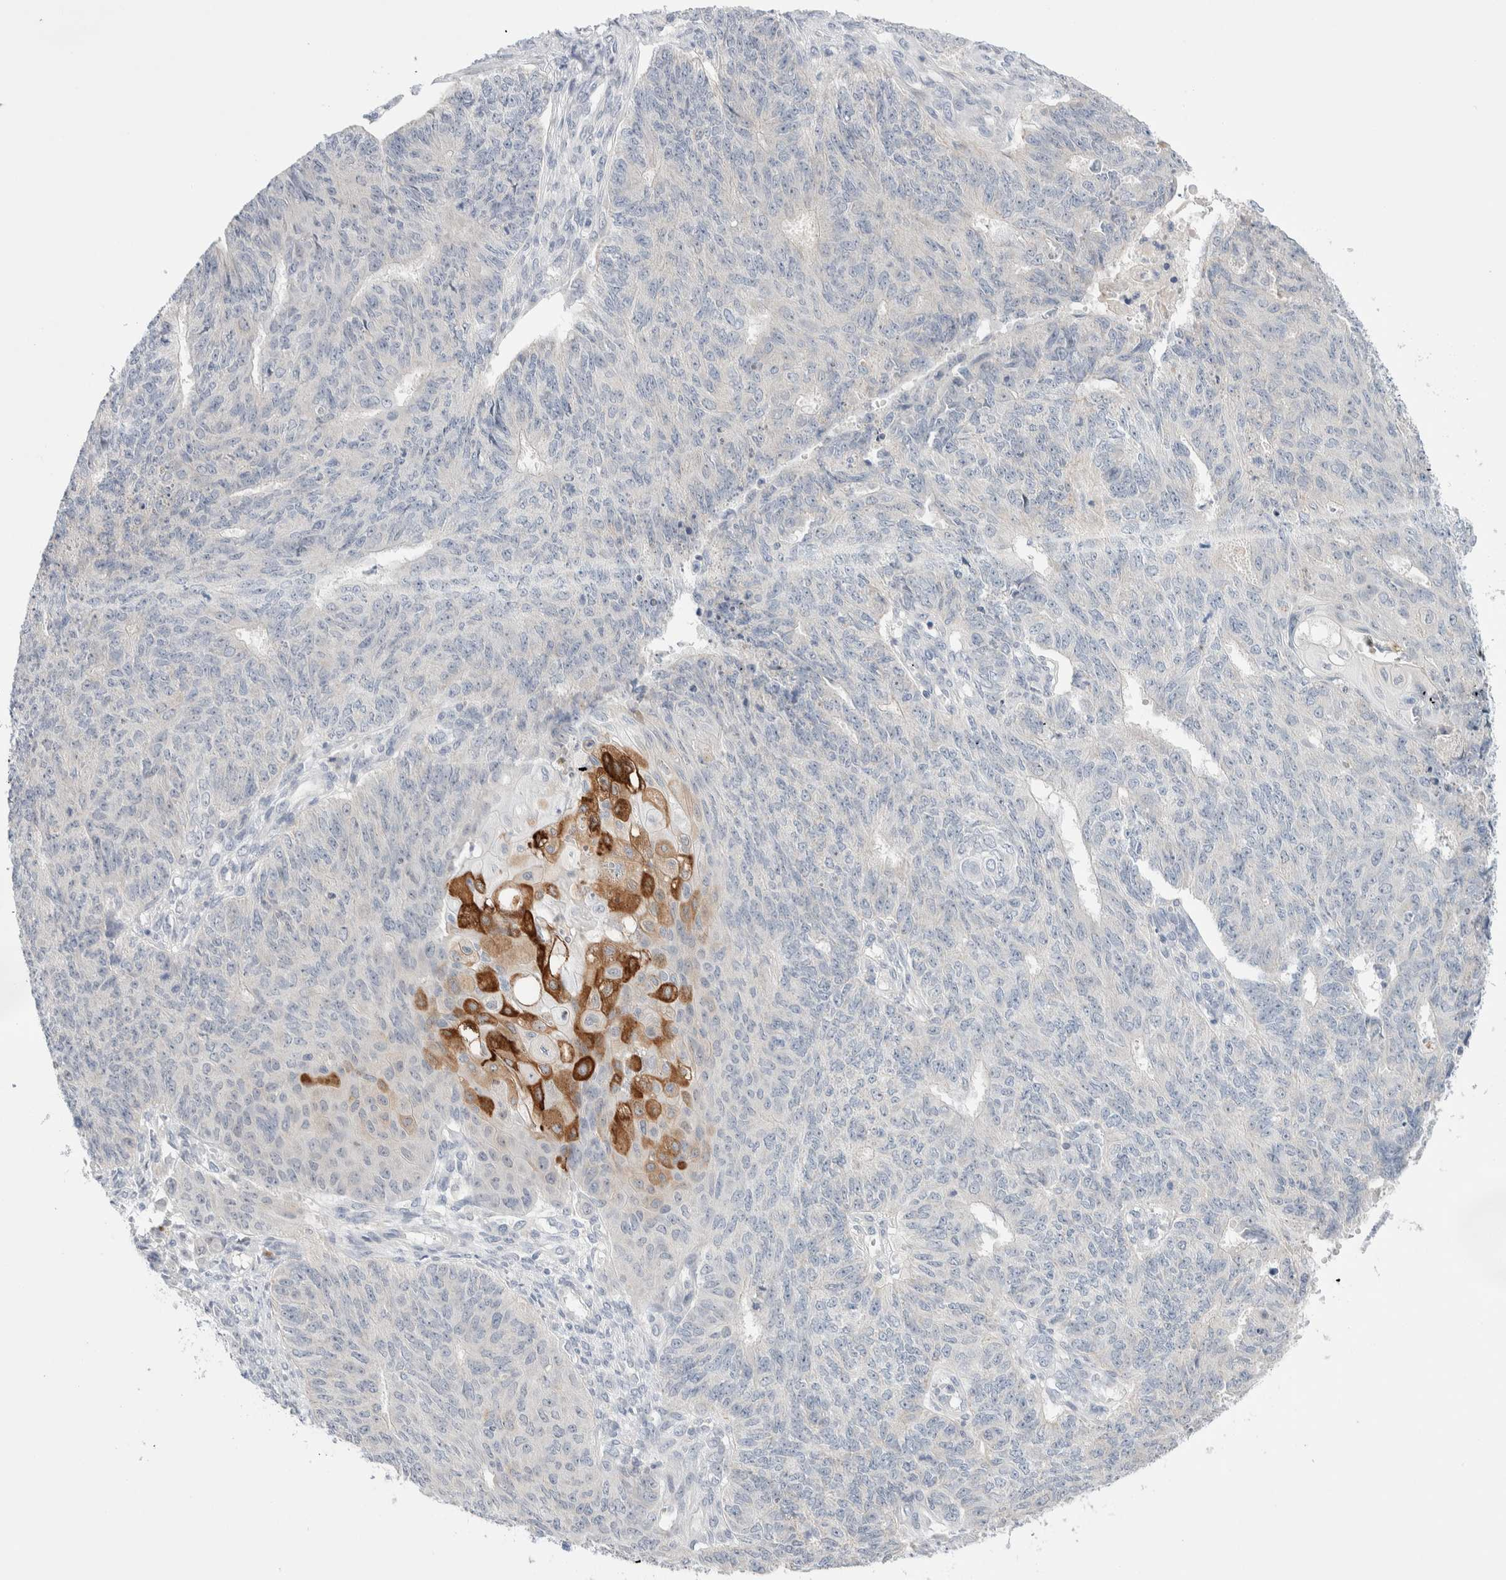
{"staining": {"intensity": "moderate", "quantity": "<25%", "location": "cytoplasmic/membranous"}, "tissue": "endometrial cancer", "cell_type": "Tumor cells", "image_type": "cancer", "snomed": [{"axis": "morphology", "description": "Adenocarcinoma, NOS"}, {"axis": "topography", "description": "Endometrium"}], "caption": "Endometrial cancer stained with a brown dye reveals moderate cytoplasmic/membranous positive staining in about <25% of tumor cells.", "gene": "DNAJB6", "patient": {"sex": "female", "age": 32}}